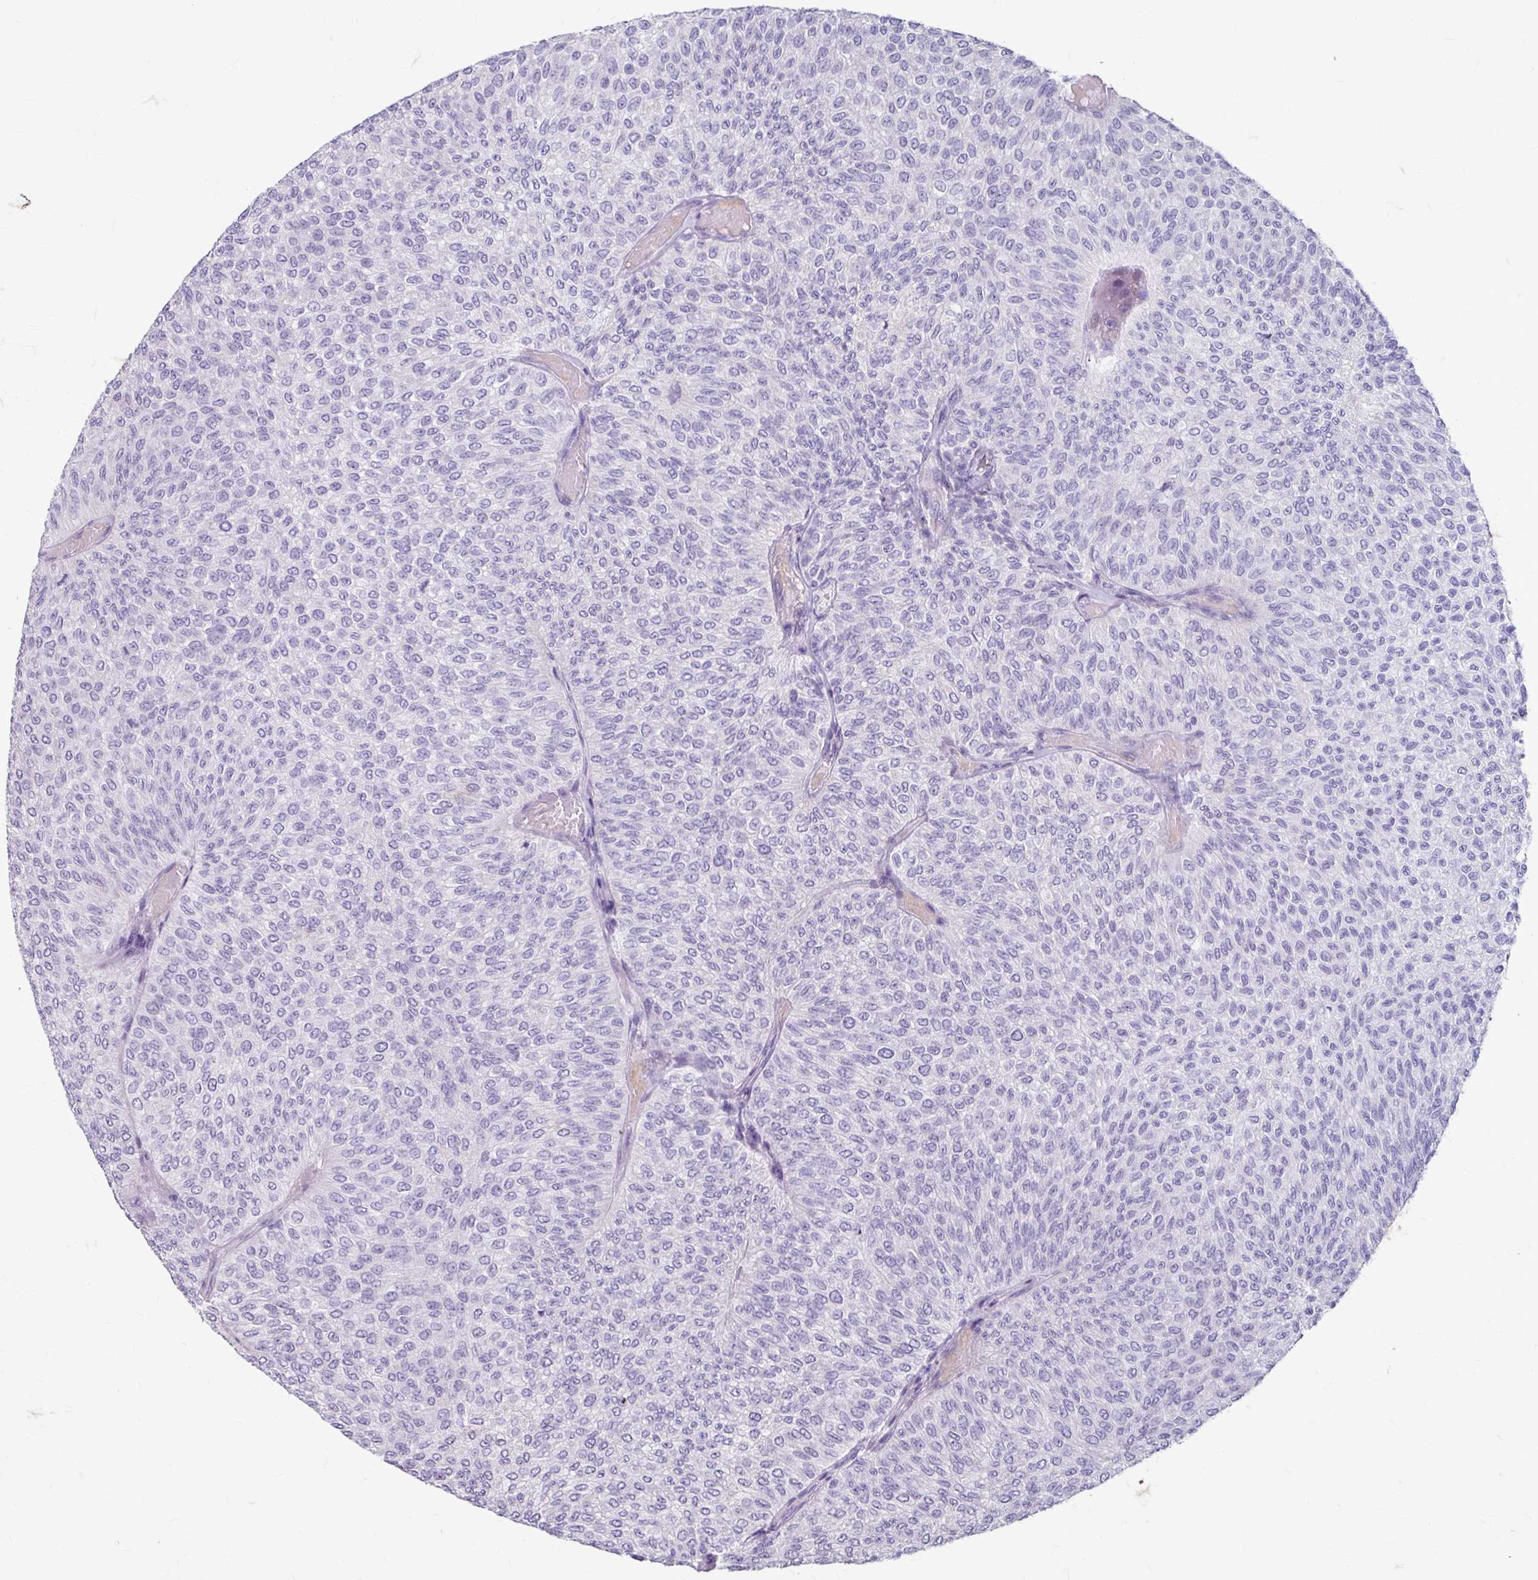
{"staining": {"intensity": "negative", "quantity": "none", "location": "none"}, "tissue": "urothelial cancer", "cell_type": "Tumor cells", "image_type": "cancer", "snomed": [{"axis": "morphology", "description": "Urothelial carcinoma, Low grade"}, {"axis": "topography", "description": "Urinary bladder"}], "caption": "Protein analysis of urothelial cancer exhibits no significant expression in tumor cells.", "gene": "ANKRD1", "patient": {"sex": "male", "age": 78}}